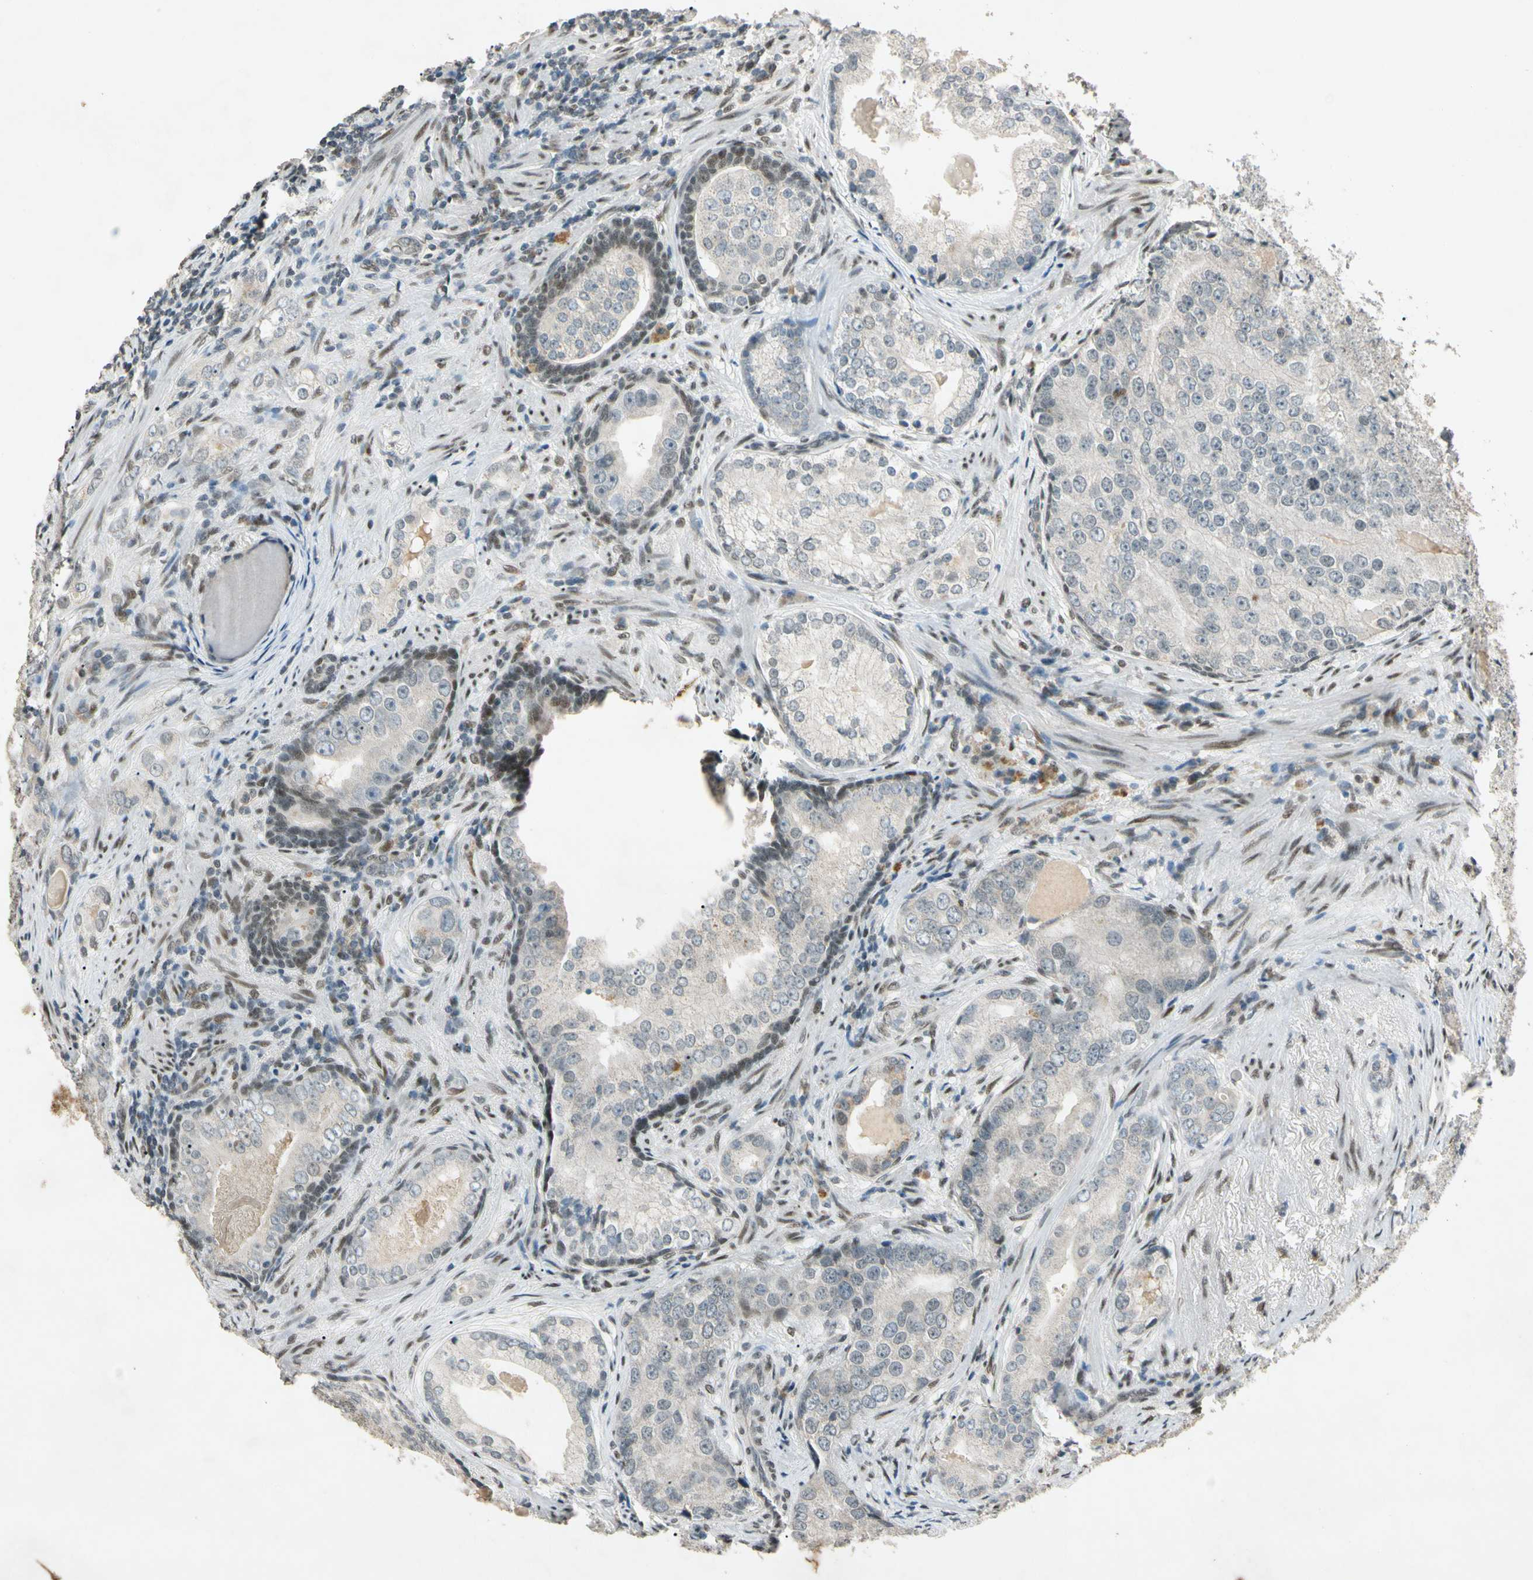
{"staining": {"intensity": "negative", "quantity": "none", "location": "none"}, "tissue": "prostate cancer", "cell_type": "Tumor cells", "image_type": "cancer", "snomed": [{"axis": "morphology", "description": "Adenocarcinoma, High grade"}, {"axis": "topography", "description": "Prostate"}], "caption": "Immunohistochemical staining of prostate cancer exhibits no significant staining in tumor cells.", "gene": "ZBTB4", "patient": {"sex": "male", "age": 66}}